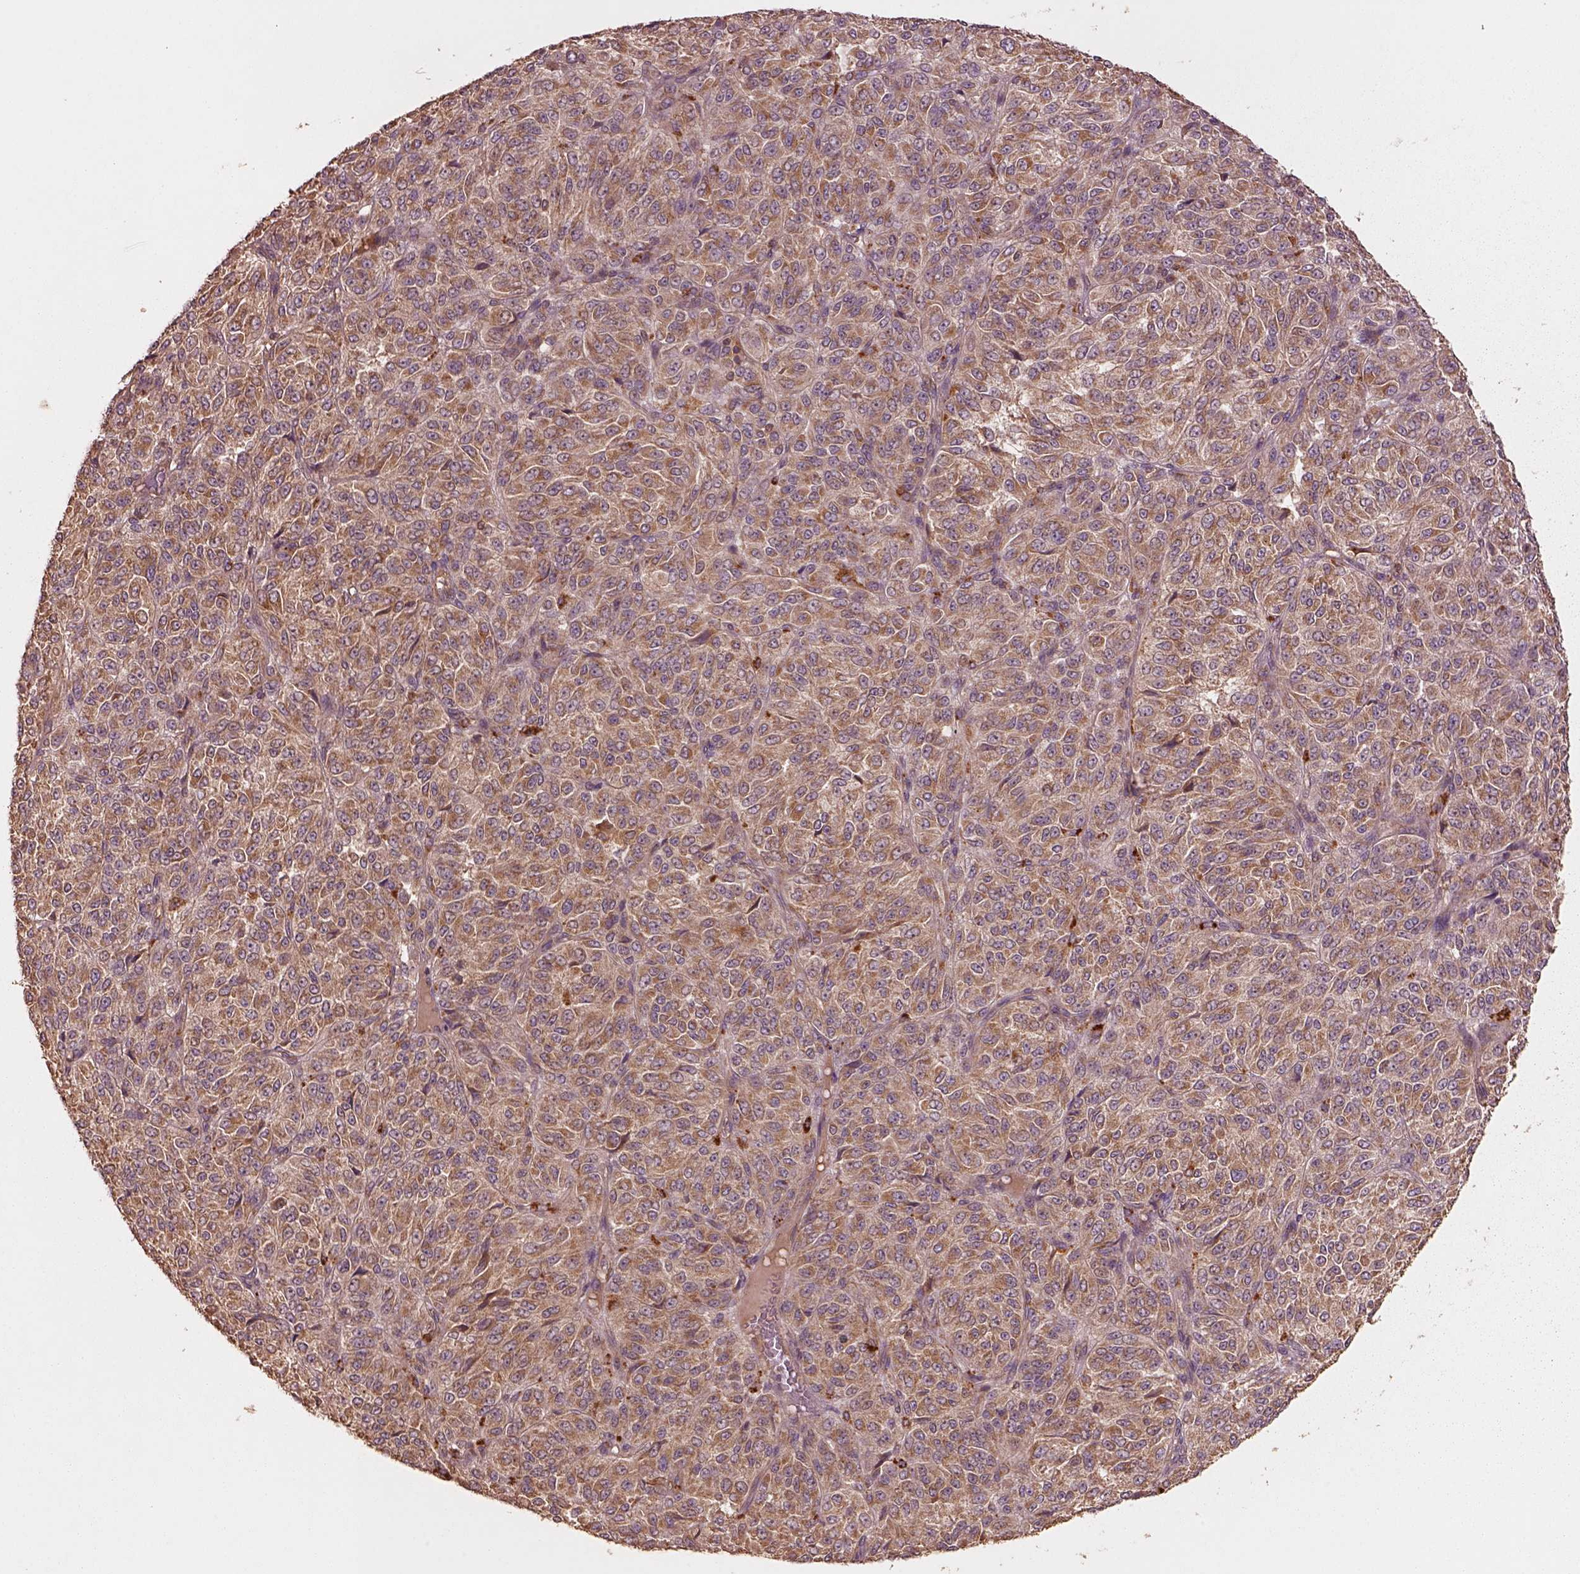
{"staining": {"intensity": "moderate", "quantity": "25%-75%", "location": "cytoplasmic/membranous"}, "tissue": "melanoma", "cell_type": "Tumor cells", "image_type": "cancer", "snomed": [{"axis": "morphology", "description": "Malignant melanoma, Metastatic site"}, {"axis": "topography", "description": "Brain"}], "caption": "Tumor cells reveal medium levels of moderate cytoplasmic/membranous staining in about 25%-75% of cells in human malignant melanoma (metastatic site).", "gene": "TRADD", "patient": {"sex": "female", "age": 56}}